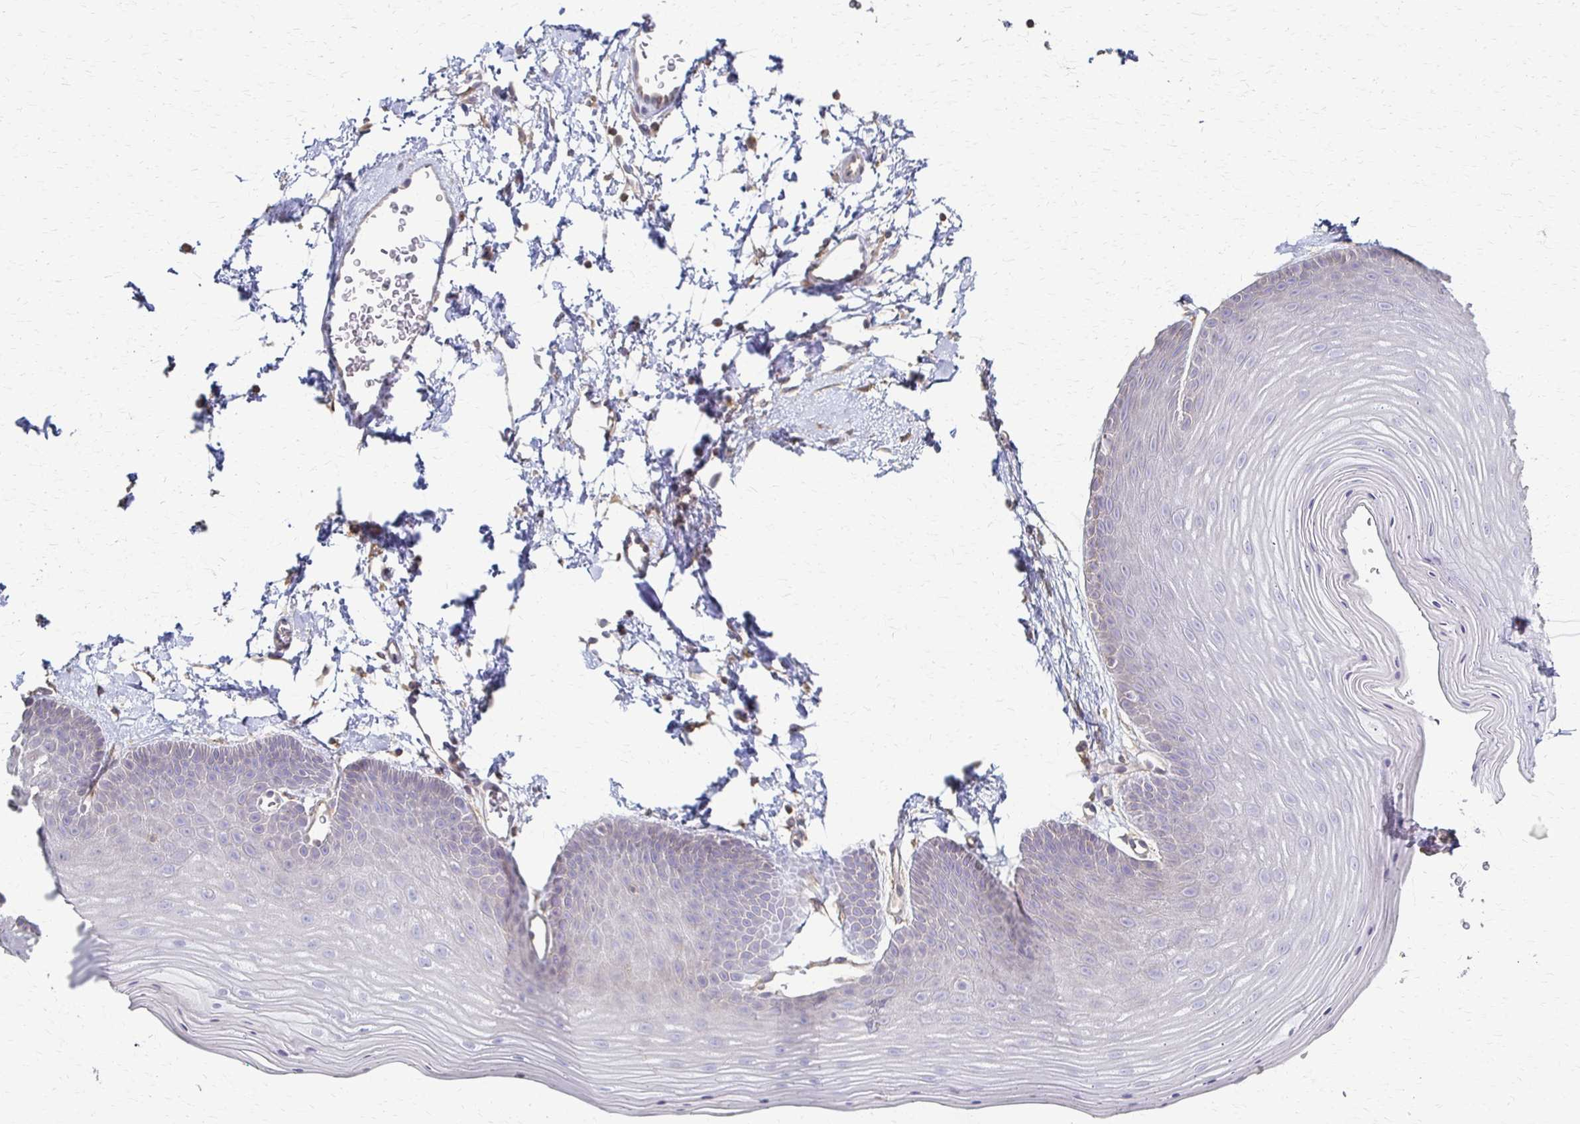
{"staining": {"intensity": "weak", "quantity": "<25%", "location": "cytoplasmic/membranous"}, "tissue": "skin", "cell_type": "Epidermal cells", "image_type": "normal", "snomed": [{"axis": "morphology", "description": "Normal tissue, NOS"}, {"axis": "topography", "description": "Anal"}], "caption": "The image reveals no staining of epidermal cells in unremarkable skin. (Immunohistochemistry, brightfield microscopy, high magnification).", "gene": "C1QTNF7", "patient": {"sex": "male", "age": 53}}